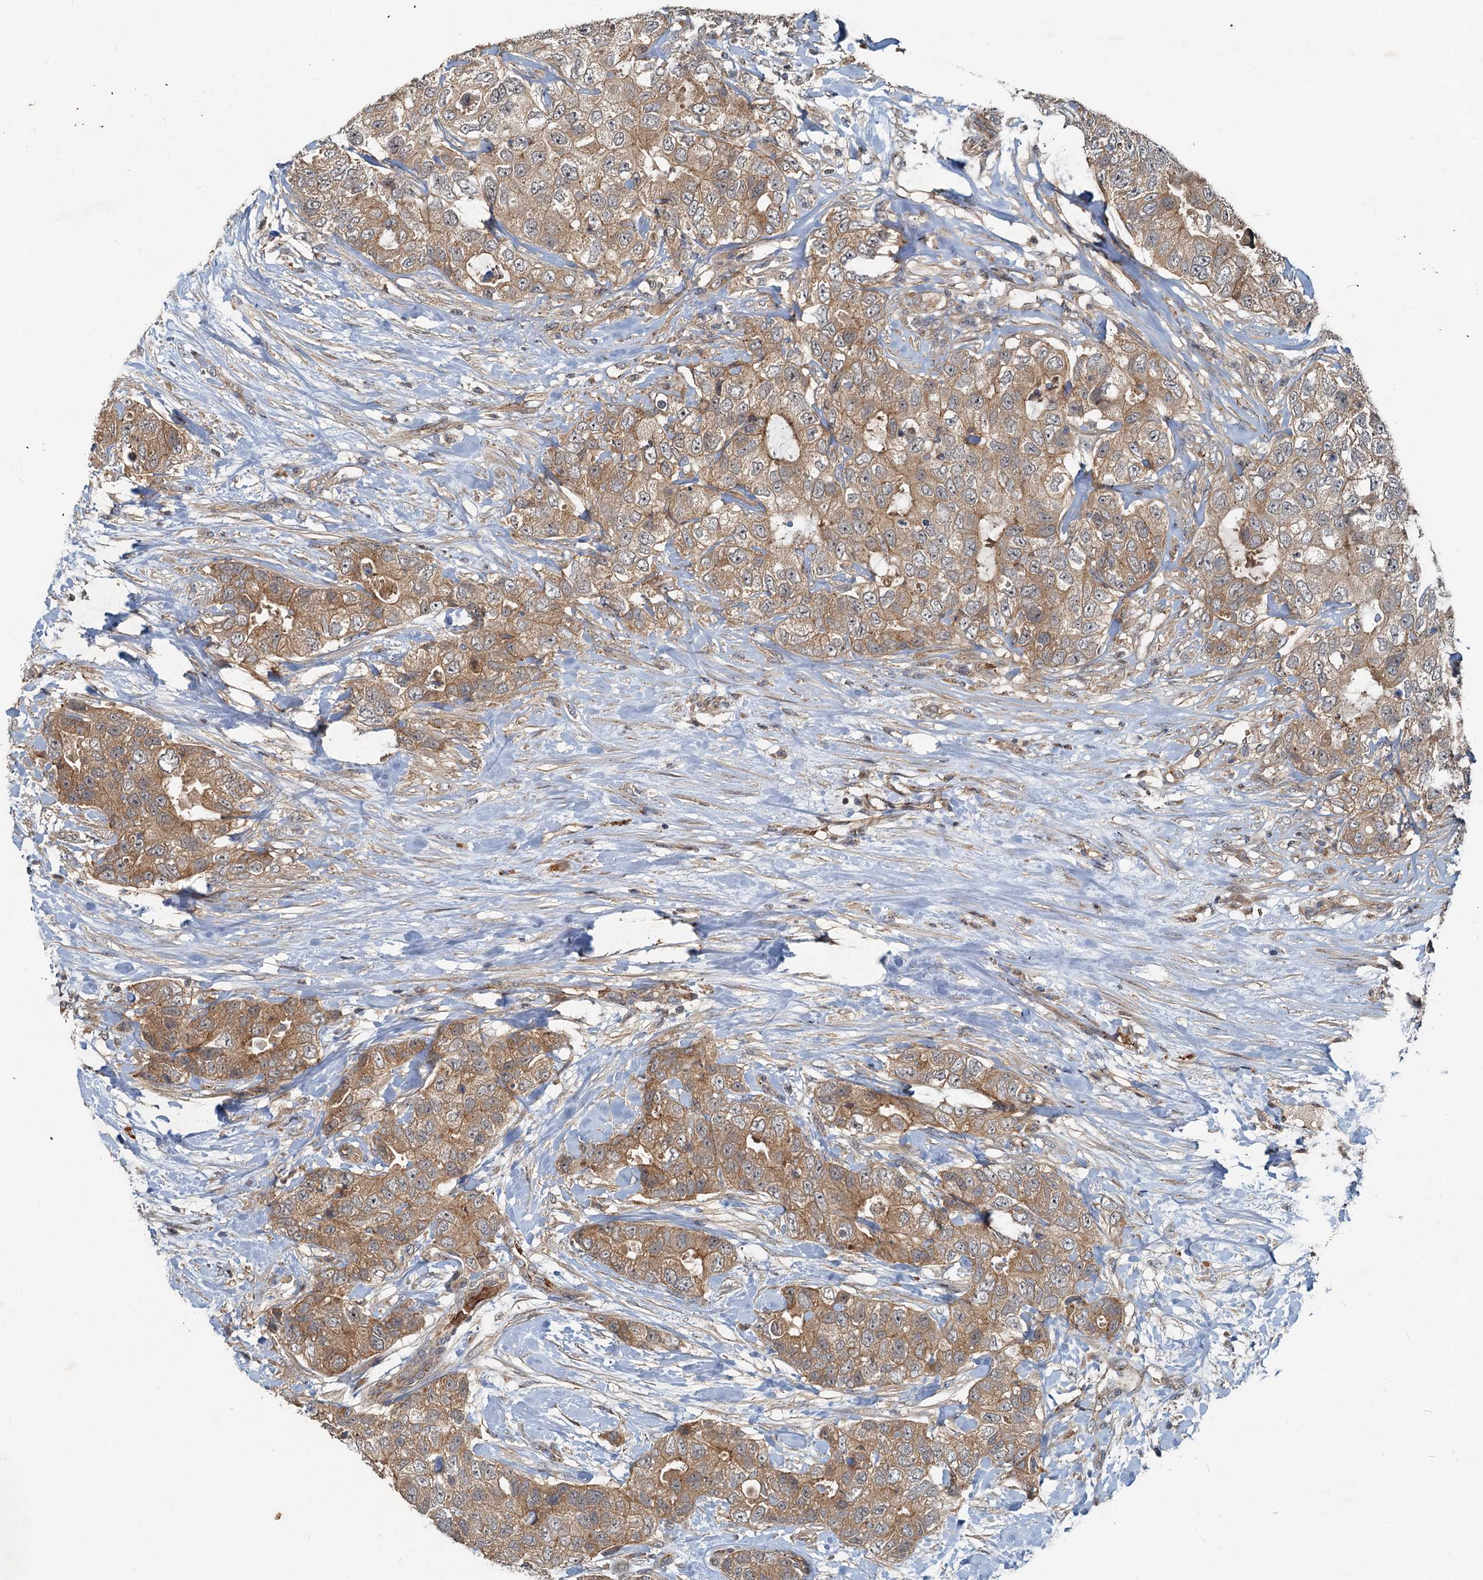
{"staining": {"intensity": "moderate", "quantity": ">75%", "location": "cytoplasmic/membranous"}, "tissue": "breast cancer", "cell_type": "Tumor cells", "image_type": "cancer", "snomed": [{"axis": "morphology", "description": "Duct carcinoma"}, {"axis": "topography", "description": "Breast"}], "caption": "Immunohistochemical staining of human invasive ductal carcinoma (breast) reveals medium levels of moderate cytoplasmic/membranous expression in approximately >75% of tumor cells.", "gene": "CEP68", "patient": {"sex": "female", "age": 62}}